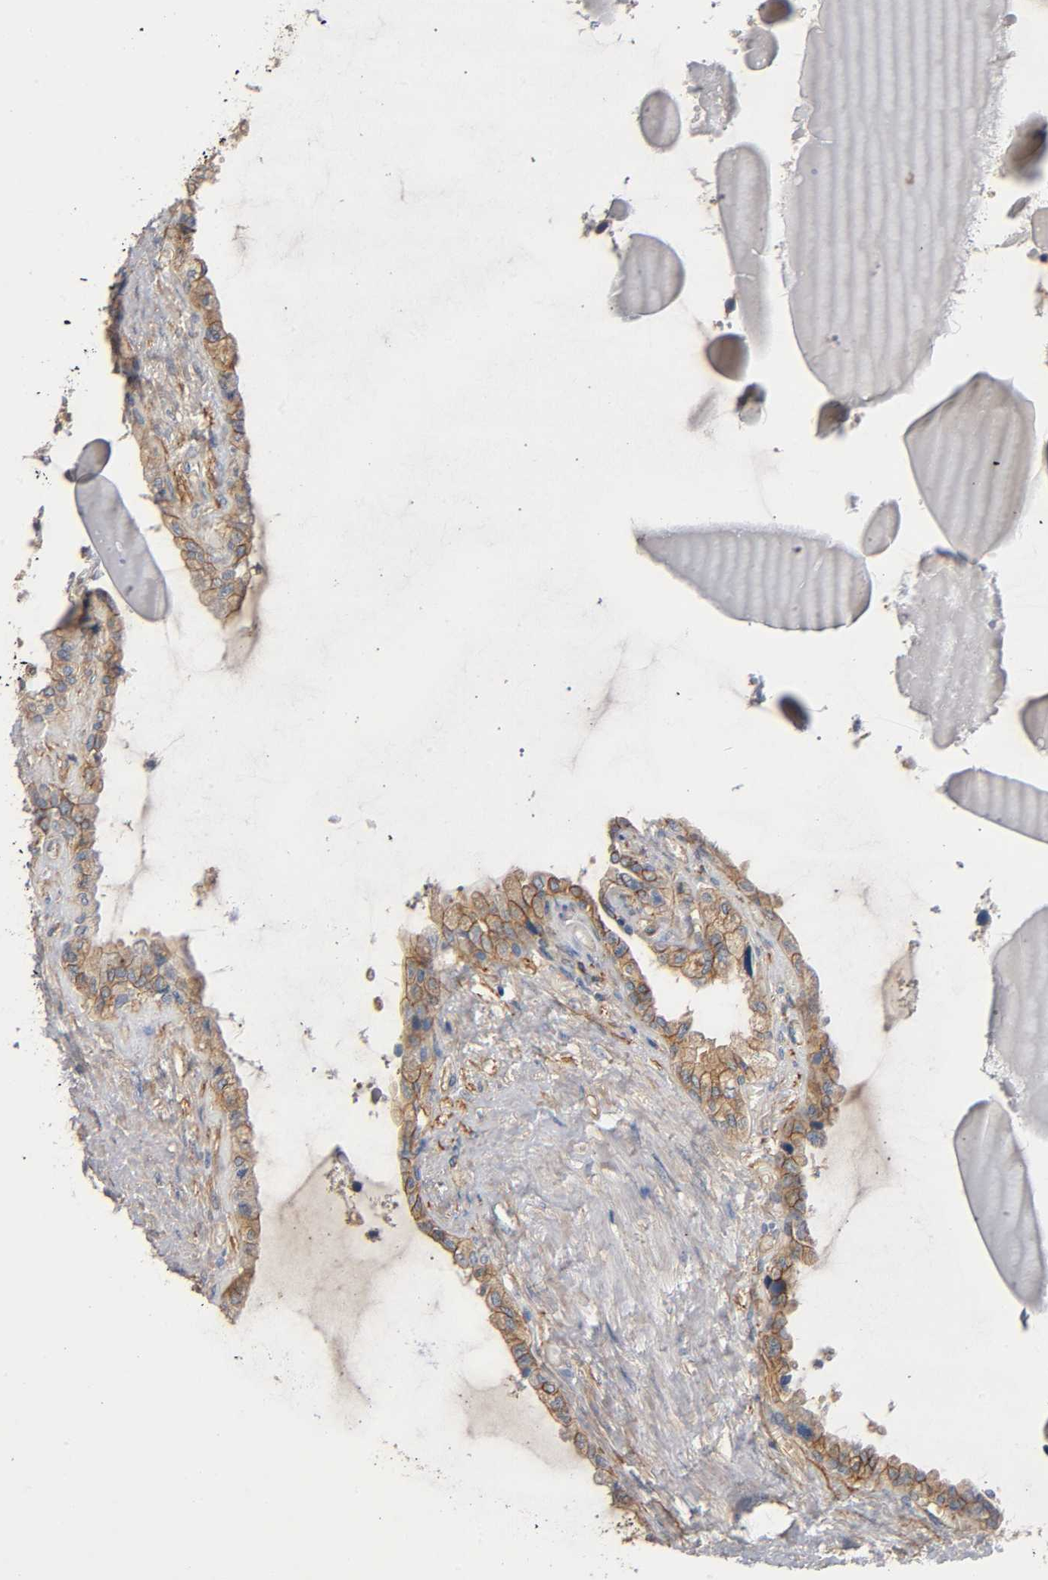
{"staining": {"intensity": "moderate", "quantity": ">75%", "location": "cytoplasmic/membranous"}, "tissue": "seminal vesicle", "cell_type": "Glandular cells", "image_type": "normal", "snomed": [{"axis": "morphology", "description": "Normal tissue, NOS"}, {"axis": "morphology", "description": "Inflammation, NOS"}, {"axis": "topography", "description": "Urinary bladder"}, {"axis": "topography", "description": "Prostate"}, {"axis": "topography", "description": "Seminal veicle"}], "caption": "Seminal vesicle stained with IHC demonstrates moderate cytoplasmic/membranous staining in approximately >75% of glandular cells.", "gene": "MARS1", "patient": {"sex": "male", "age": 82}}